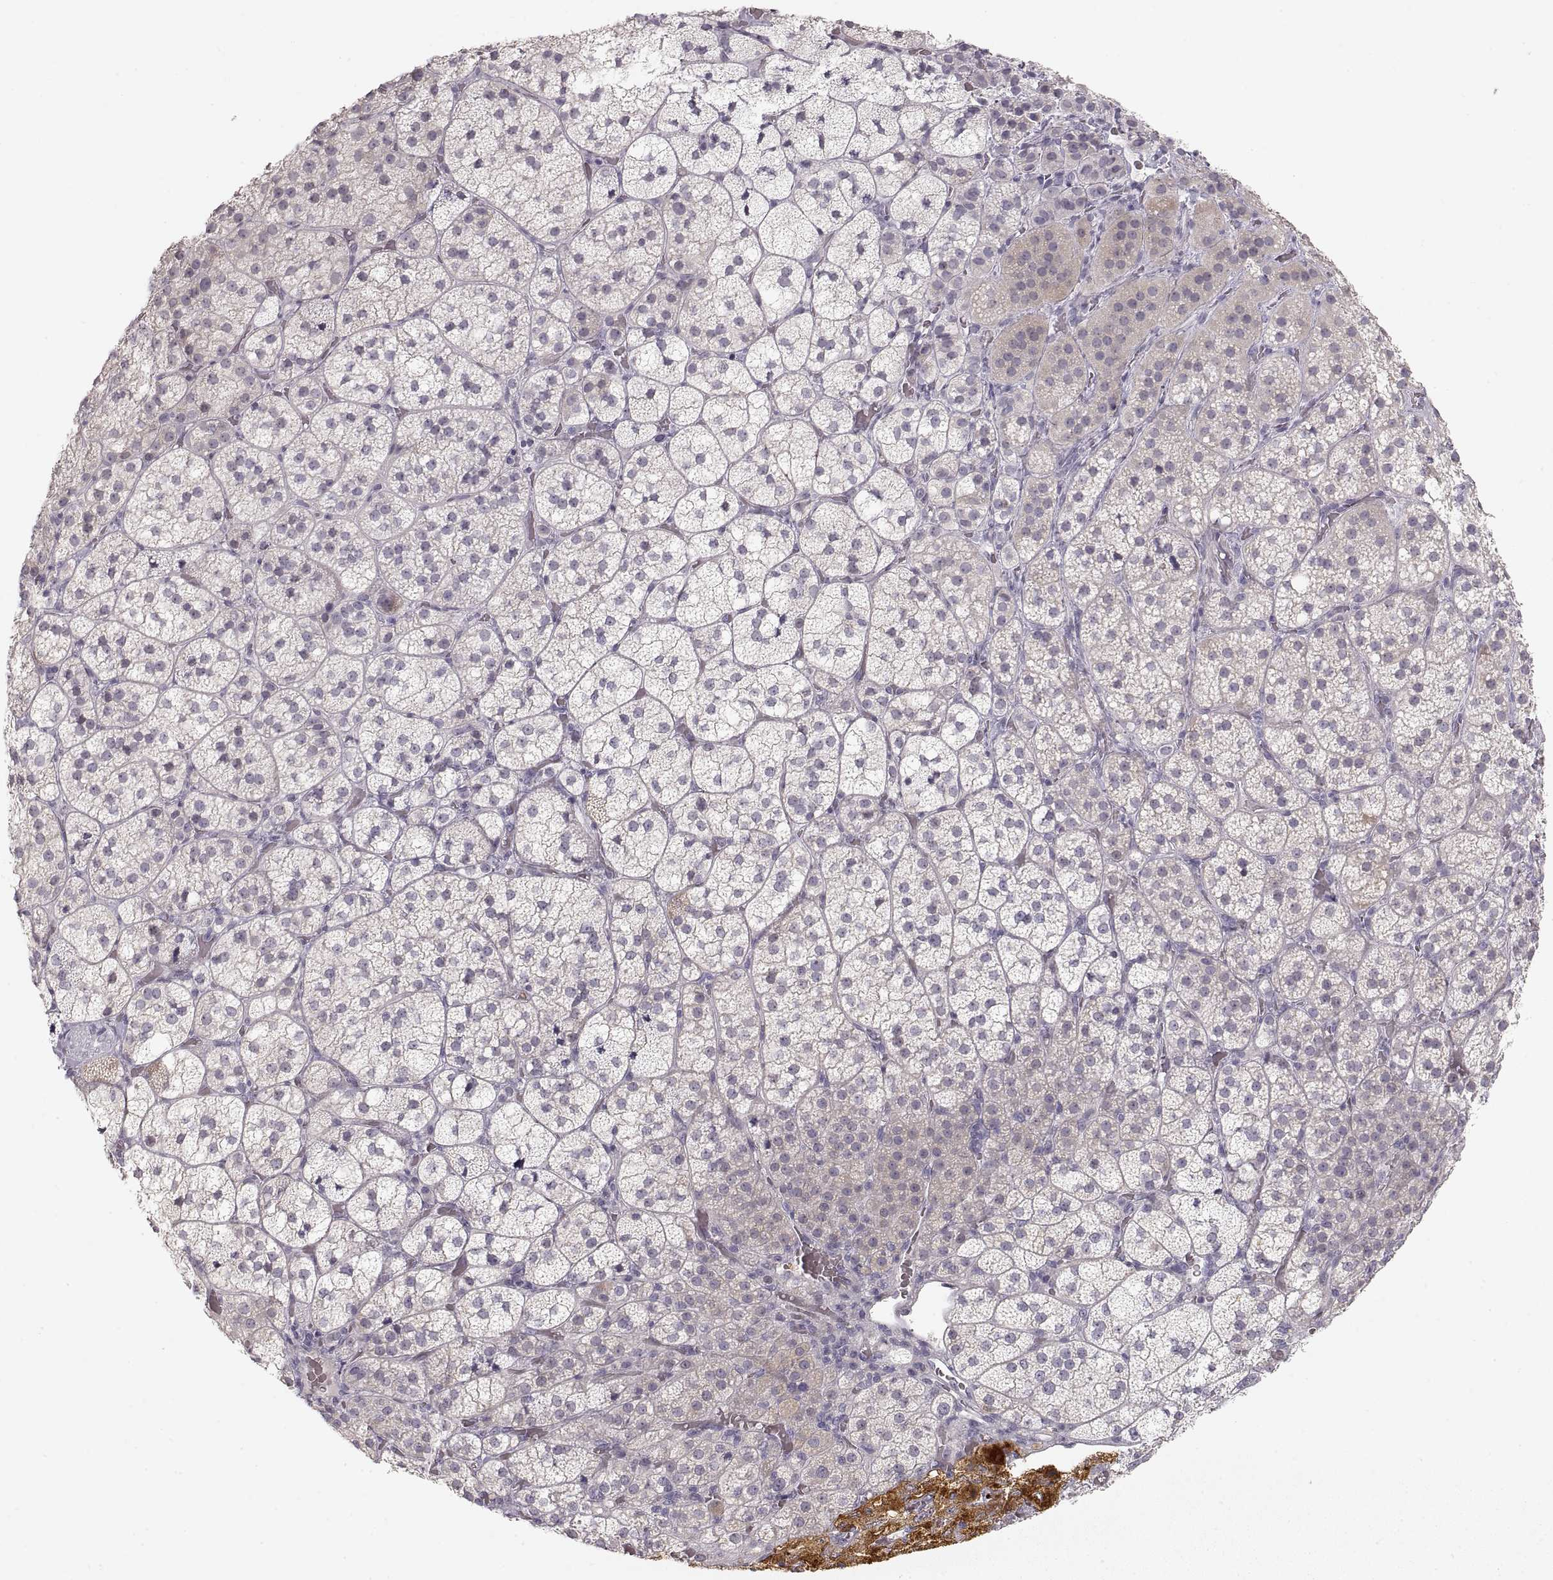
{"staining": {"intensity": "strong", "quantity": "<25%", "location": "cytoplasmic/membranous"}, "tissue": "adrenal gland", "cell_type": "Glandular cells", "image_type": "normal", "snomed": [{"axis": "morphology", "description": "Normal tissue, NOS"}, {"axis": "topography", "description": "Adrenal gland"}], "caption": "IHC histopathology image of unremarkable human adrenal gland stained for a protein (brown), which reveals medium levels of strong cytoplasmic/membranous expression in approximately <25% of glandular cells.", "gene": "PCSK2", "patient": {"sex": "female", "age": 60}}